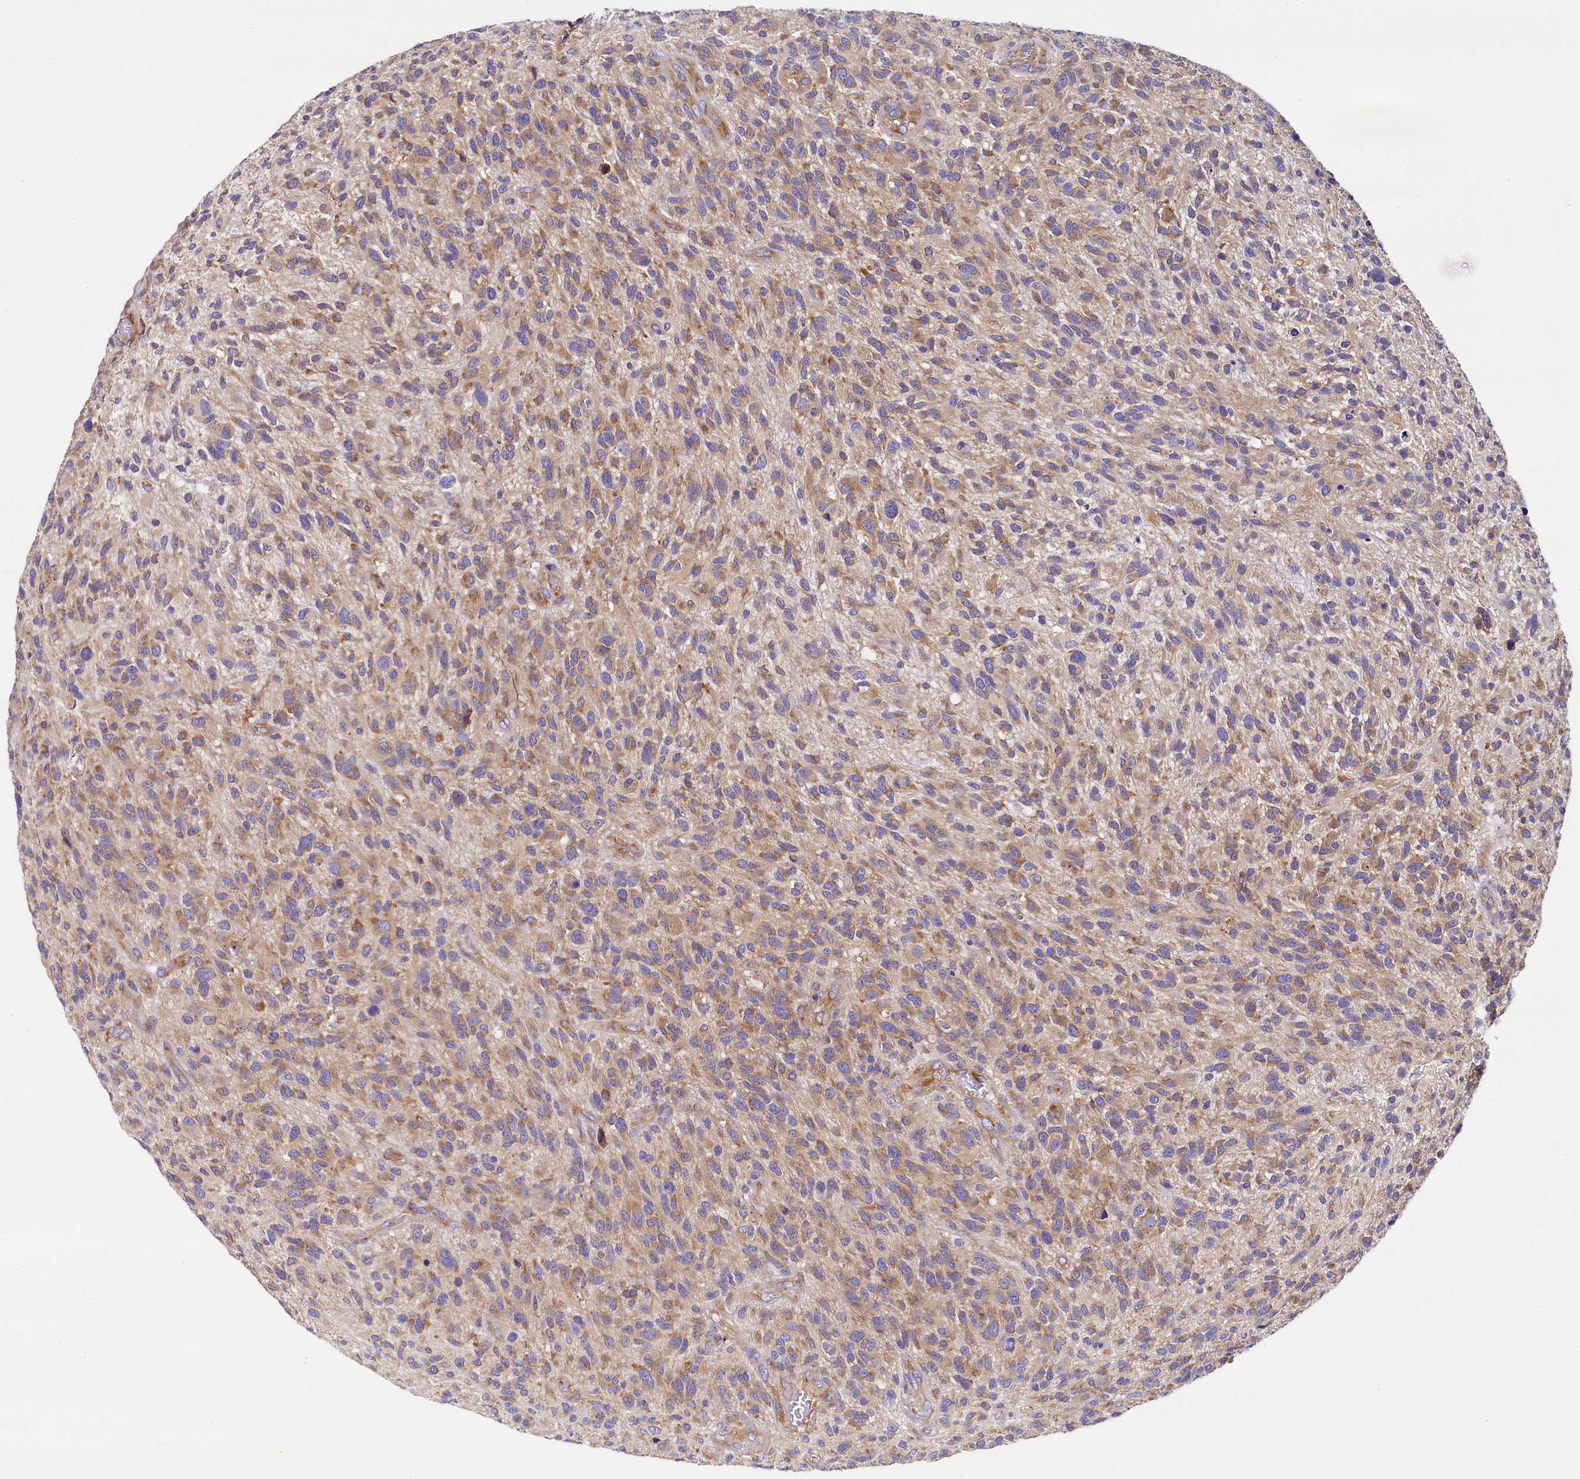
{"staining": {"intensity": "moderate", "quantity": "25%-75%", "location": "cytoplasmic/membranous"}, "tissue": "glioma", "cell_type": "Tumor cells", "image_type": "cancer", "snomed": [{"axis": "morphology", "description": "Glioma, malignant, High grade"}, {"axis": "topography", "description": "Brain"}], "caption": "Glioma stained with immunohistochemistry (IHC) exhibits moderate cytoplasmic/membranous positivity in about 25%-75% of tumor cells. The protein is shown in brown color, while the nuclei are stained blue.", "gene": "QARS1", "patient": {"sex": "male", "age": 47}}